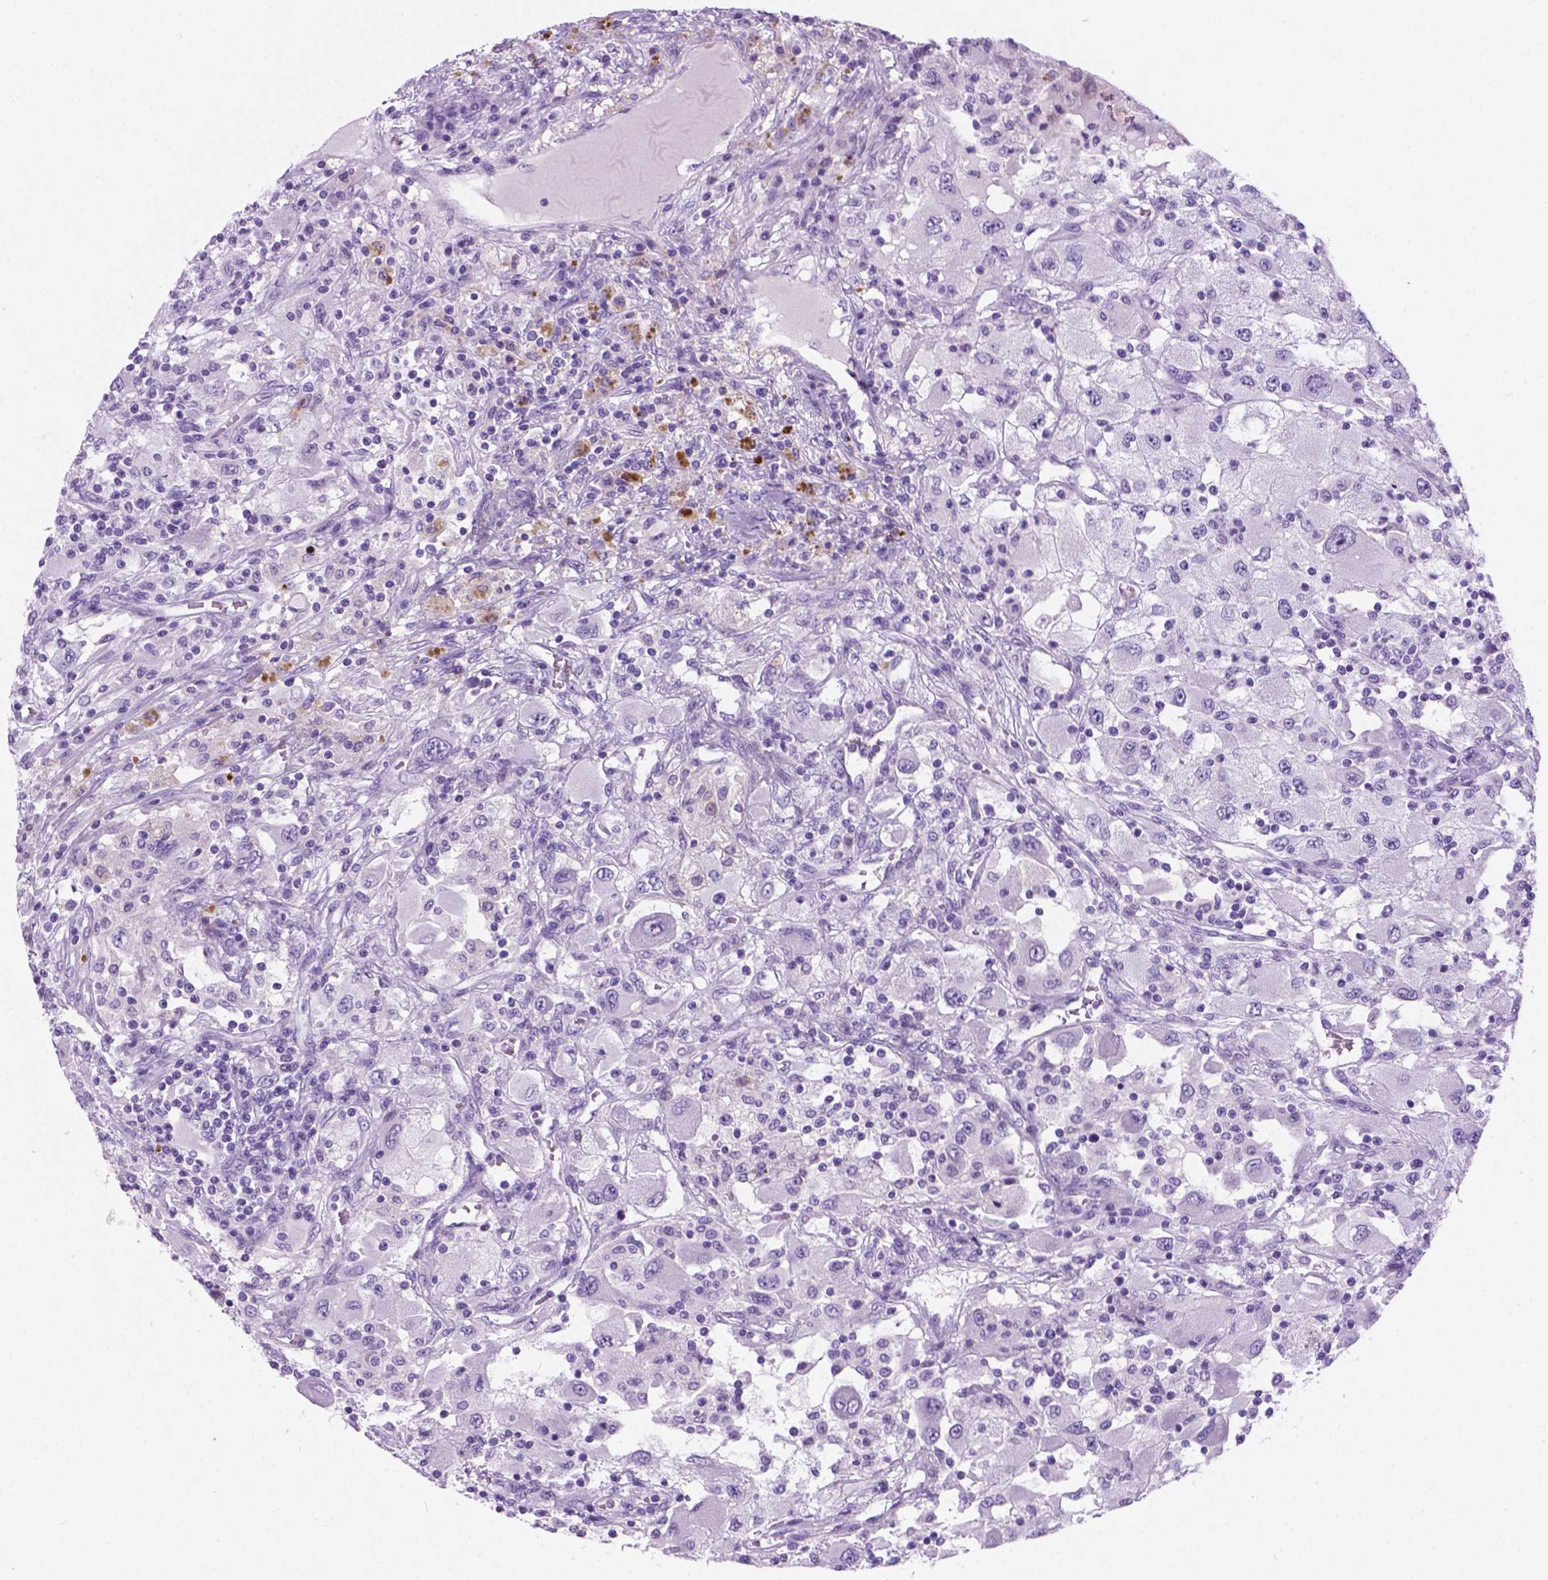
{"staining": {"intensity": "negative", "quantity": "none", "location": "none"}, "tissue": "renal cancer", "cell_type": "Tumor cells", "image_type": "cancer", "snomed": [{"axis": "morphology", "description": "Adenocarcinoma, NOS"}, {"axis": "topography", "description": "Kidney"}], "caption": "Renal cancer stained for a protein using immunohistochemistry (IHC) displays no positivity tumor cells.", "gene": "ARMS2", "patient": {"sex": "female", "age": 67}}